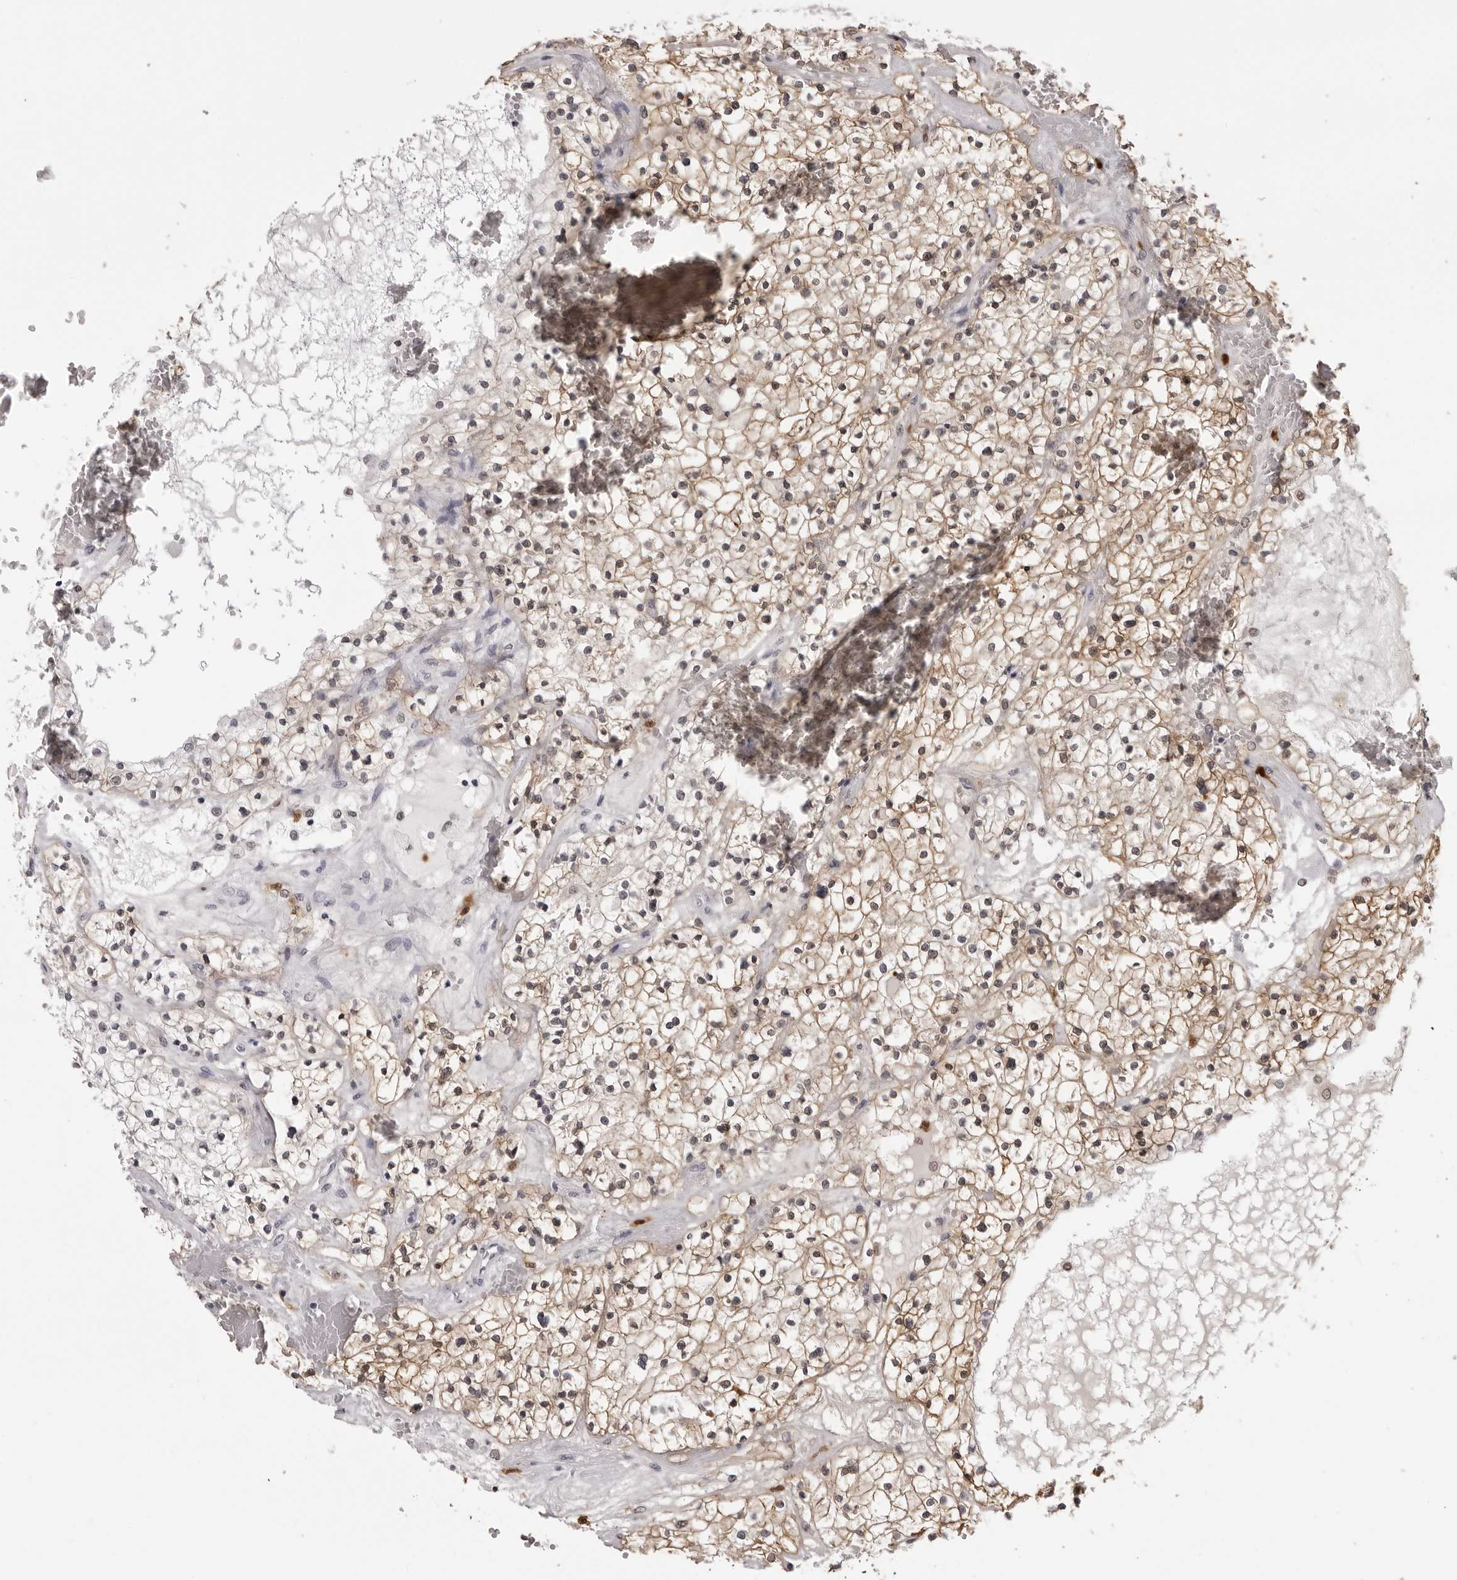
{"staining": {"intensity": "moderate", "quantity": "25%-75%", "location": "cytoplasmic/membranous"}, "tissue": "renal cancer", "cell_type": "Tumor cells", "image_type": "cancer", "snomed": [{"axis": "morphology", "description": "Normal tissue, NOS"}, {"axis": "morphology", "description": "Adenocarcinoma, NOS"}, {"axis": "topography", "description": "Kidney"}], "caption": "Immunohistochemistry (IHC) staining of renal adenocarcinoma, which exhibits medium levels of moderate cytoplasmic/membranous expression in approximately 25%-75% of tumor cells indicating moderate cytoplasmic/membranous protein positivity. The staining was performed using DAB (3,3'-diaminobenzidine) (brown) for protein detection and nuclei were counterstained in hematoxylin (blue).", "gene": "IL31", "patient": {"sex": "male", "age": 68}}